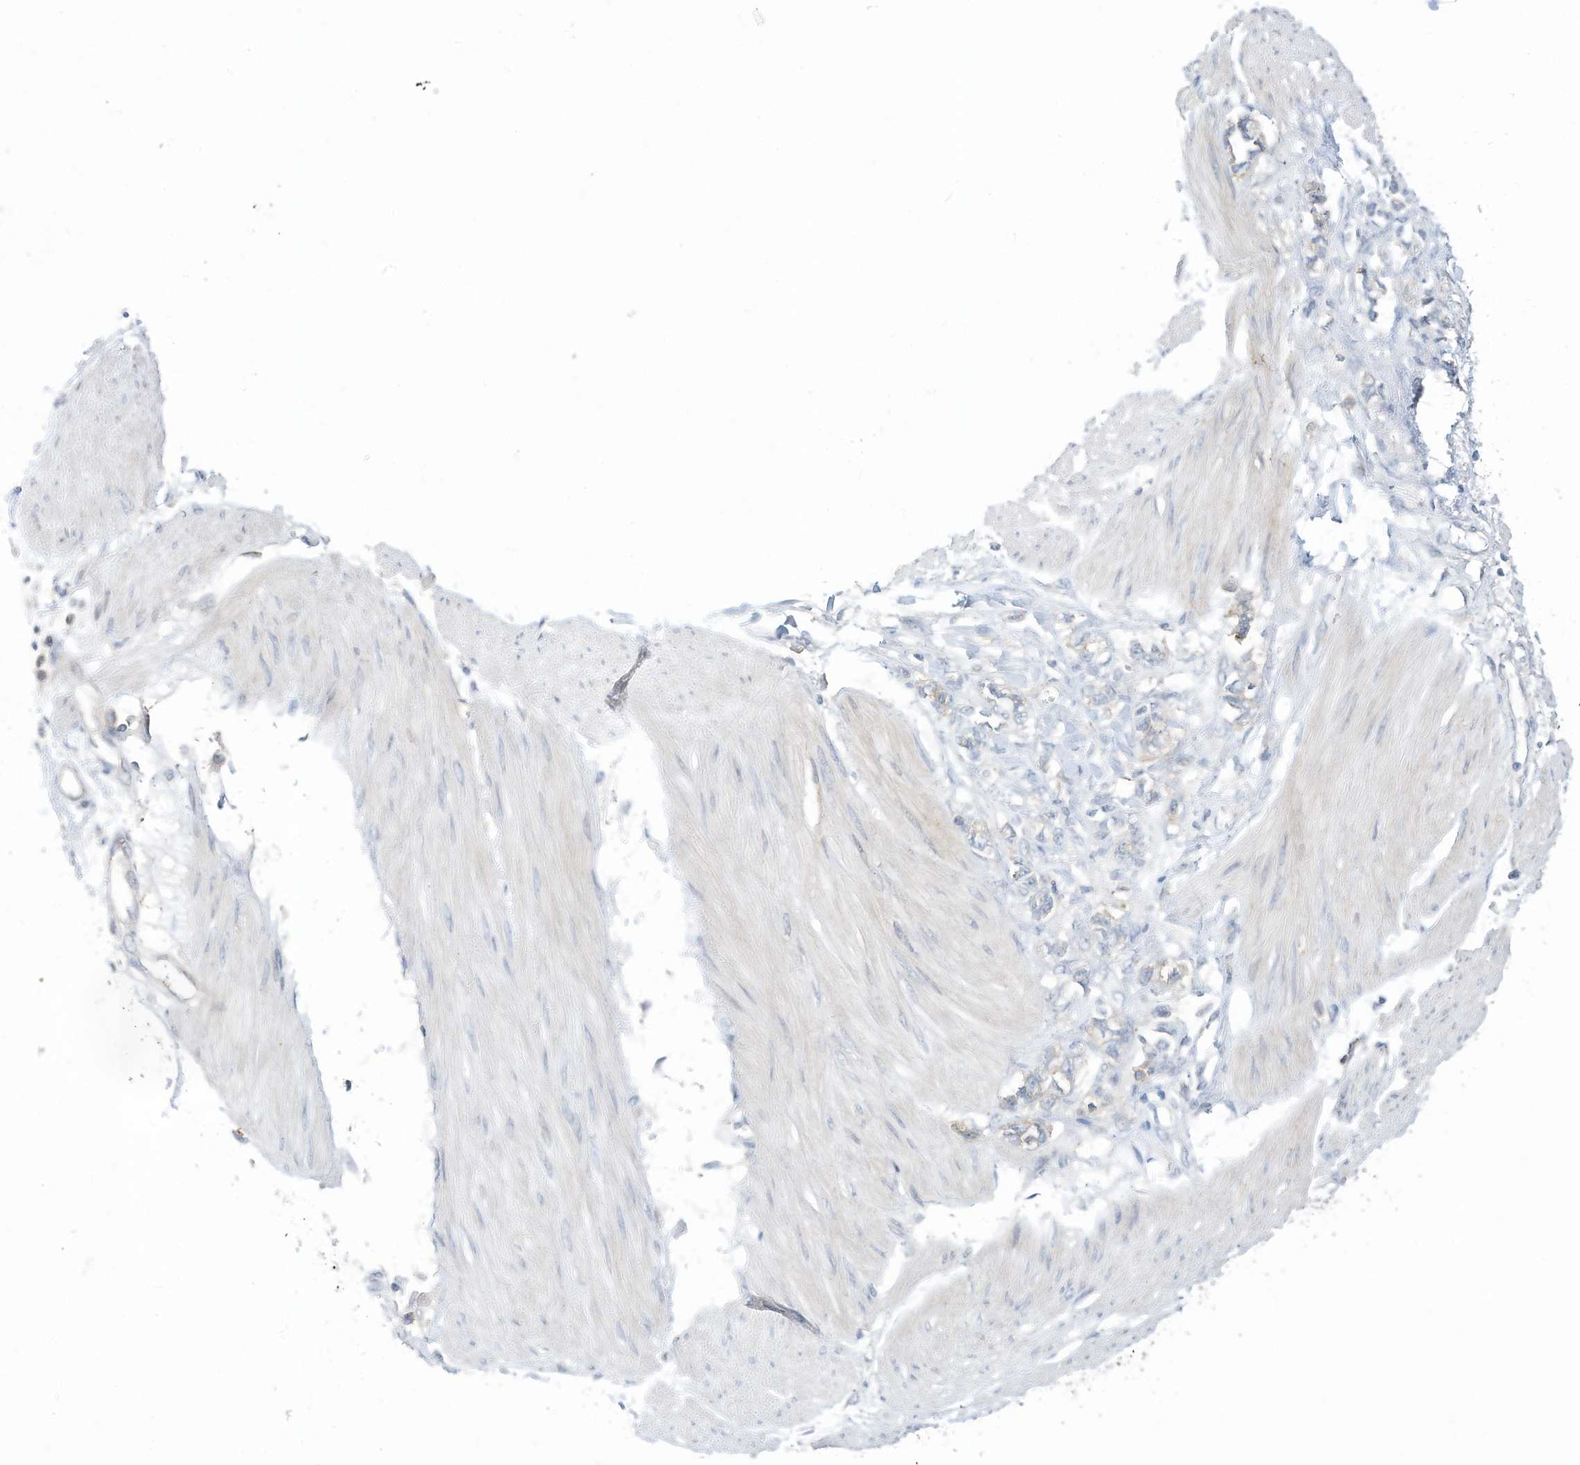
{"staining": {"intensity": "negative", "quantity": "none", "location": "none"}, "tissue": "stomach cancer", "cell_type": "Tumor cells", "image_type": "cancer", "snomed": [{"axis": "morphology", "description": "Adenocarcinoma, NOS"}, {"axis": "topography", "description": "Stomach"}], "caption": "Immunohistochemical staining of stomach adenocarcinoma reveals no significant staining in tumor cells.", "gene": "SLC1A5", "patient": {"sex": "female", "age": 76}}